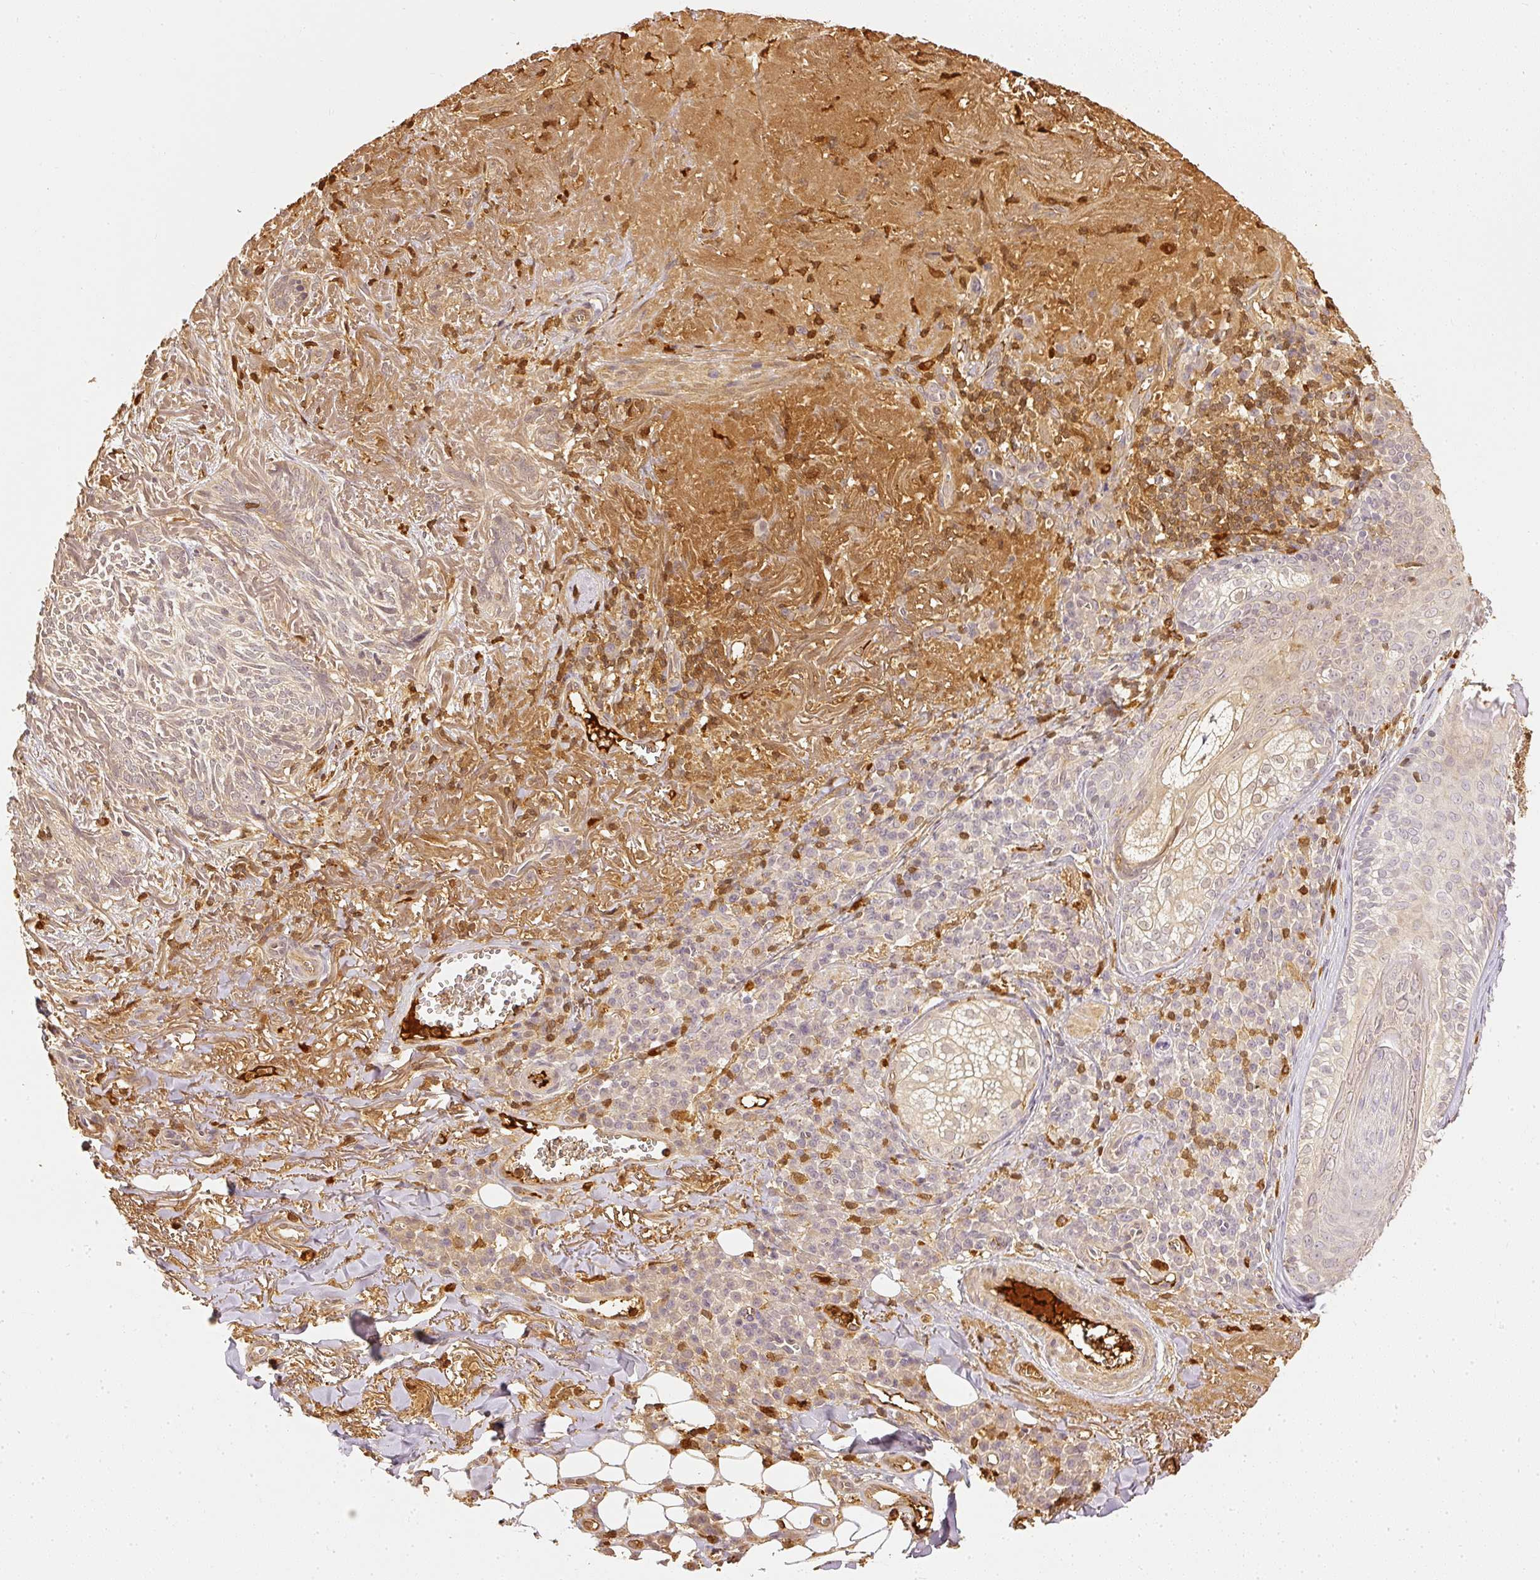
{"staining": {"intensity": "negative", "quantity": "none", "location": "none"}, "tissue": "skin cancer", "cell_type": "Tumor cells", "image_type": "cancer", "snomed": [{"axis": "morphology", "description": "Basal cell carcinoma"}, {"axis": "topography", "description": "Skin"}, {"axis": "topography", "description": "Skin of face"}], "caption": "The immunohistochemistry (IHC) micrograph has no significant staining in tumor cells of skin cancer tissue. Nuclei are stained in blue.", "gene": "PFN1", "patient": {"sex": "female", "age": 95}}